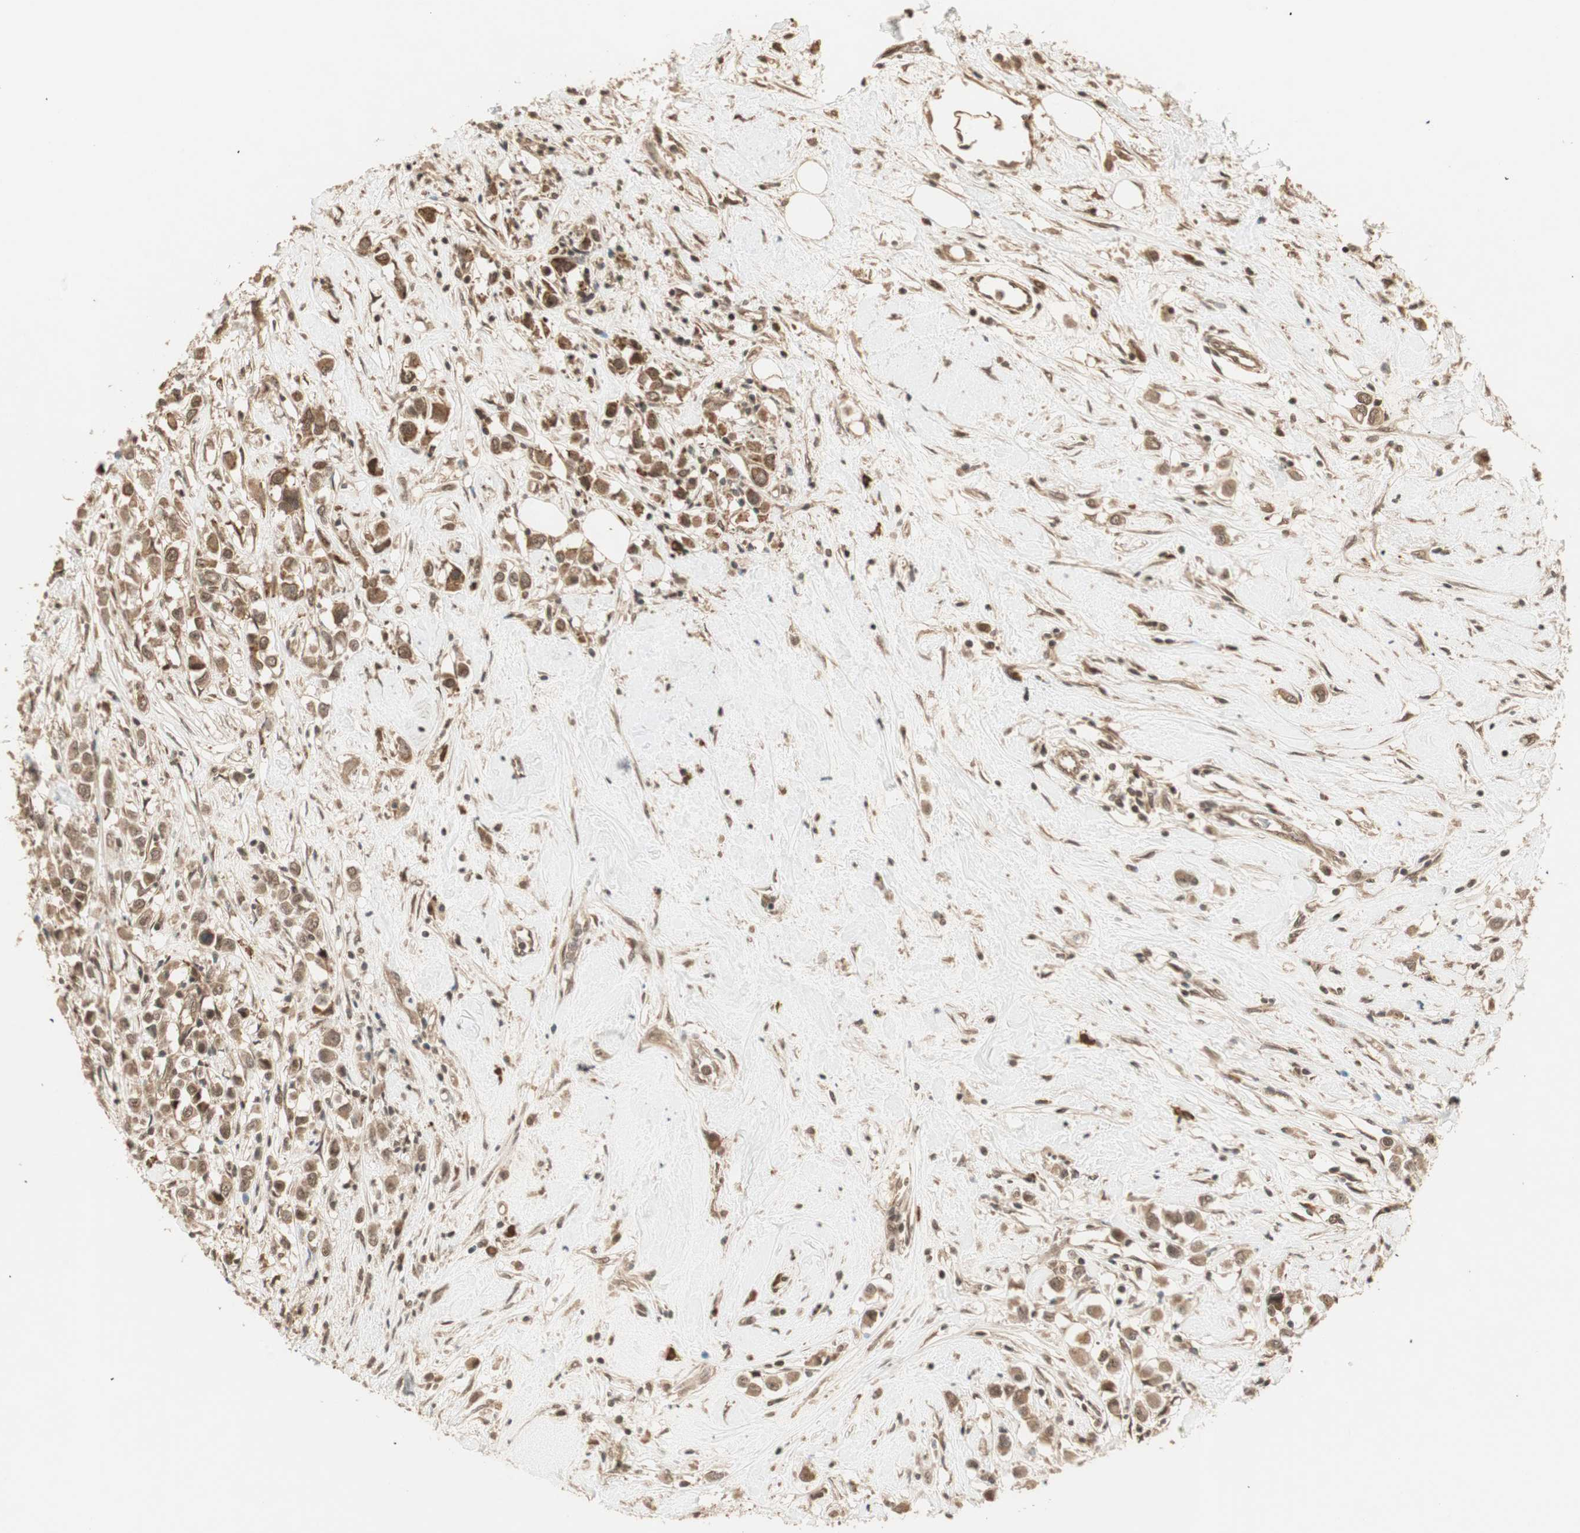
{"staining": {"intensity": "moderate", "quantity": ">75%", "location": "cytoplasmic/membranous,nuclear"}, "tissue": "breast cancer", "cell_type": "Tumor cells", "image_type": "cancer", "snomed": [{"axis": "morphology", "description": "Duct carcinoma"}, {"axis": "topography", "description": "Breast"}], "caption": "An IHC histopathology image of neoplastic tissue is shown. Protein staining in brown shows moderate cytoplasmic/membranous and nuclear positivity in breast cancer (invasive ductal carcinoma) within tumor cells.", "gene": "ZSCAN31", "patient": {"sex": "female", "age": 61}}